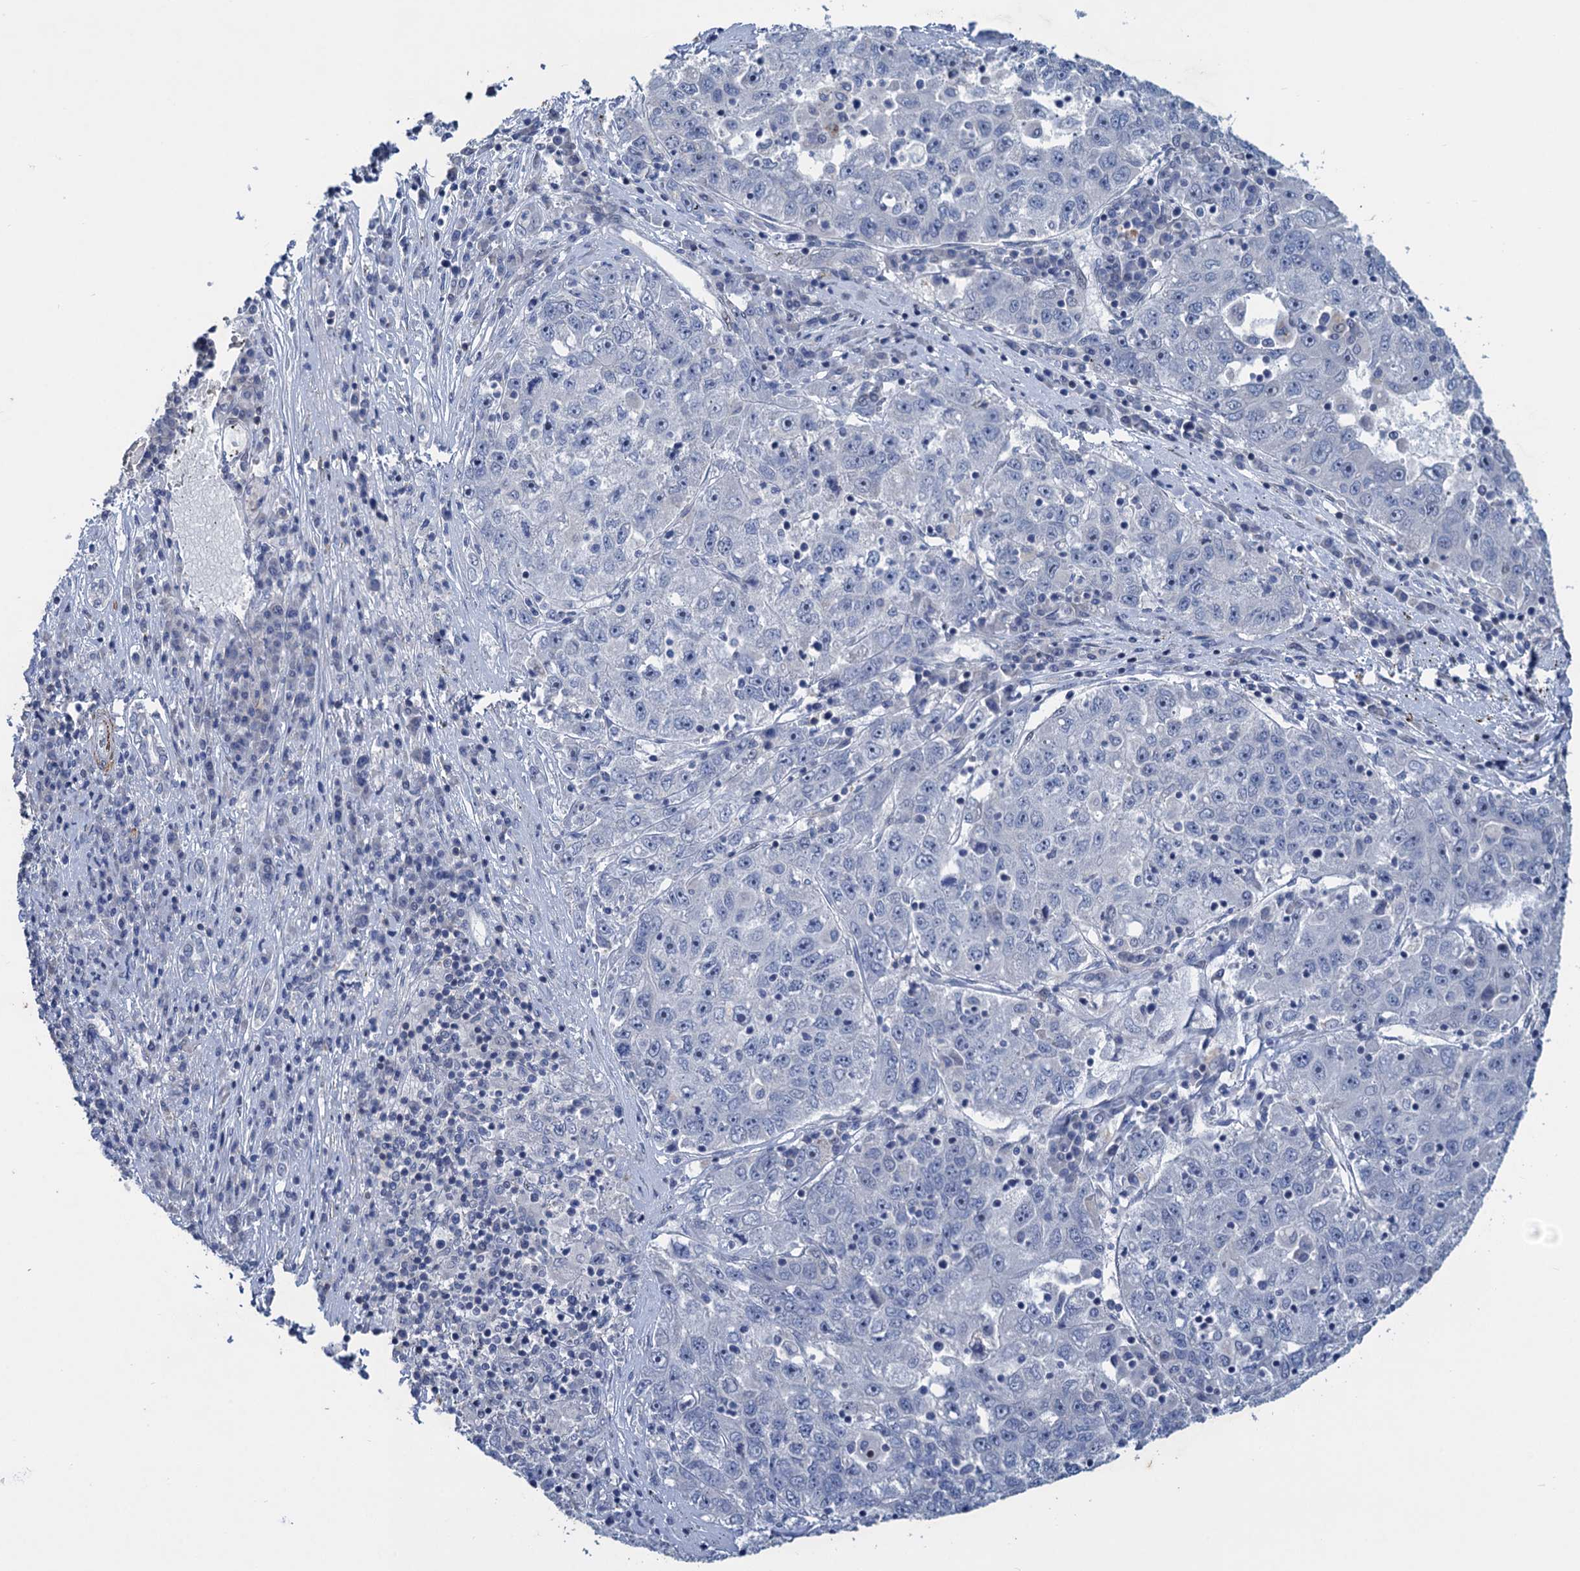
{"staining": {"intensity": "negative", "quantity": "none", "location": "none"}, "tissue": "liver cancer", "cell_type": "Tumor cells", "image_type": "cancer", "snomed": [{"axis": "morphology", "description": "Carcinoma, Hepatocellular, NOS"}, {"axis": "topography", "description": "Liver"}], "caption": "Immunohistochemistry photomicrograph of neoplastic tissue: human liver cancer (hepatocellular carcinoma) stained with DAB displays no significant protein staining in tumor cells.", "gene": "ESYT3", "patient": {"sex": "male", "age": 49}}